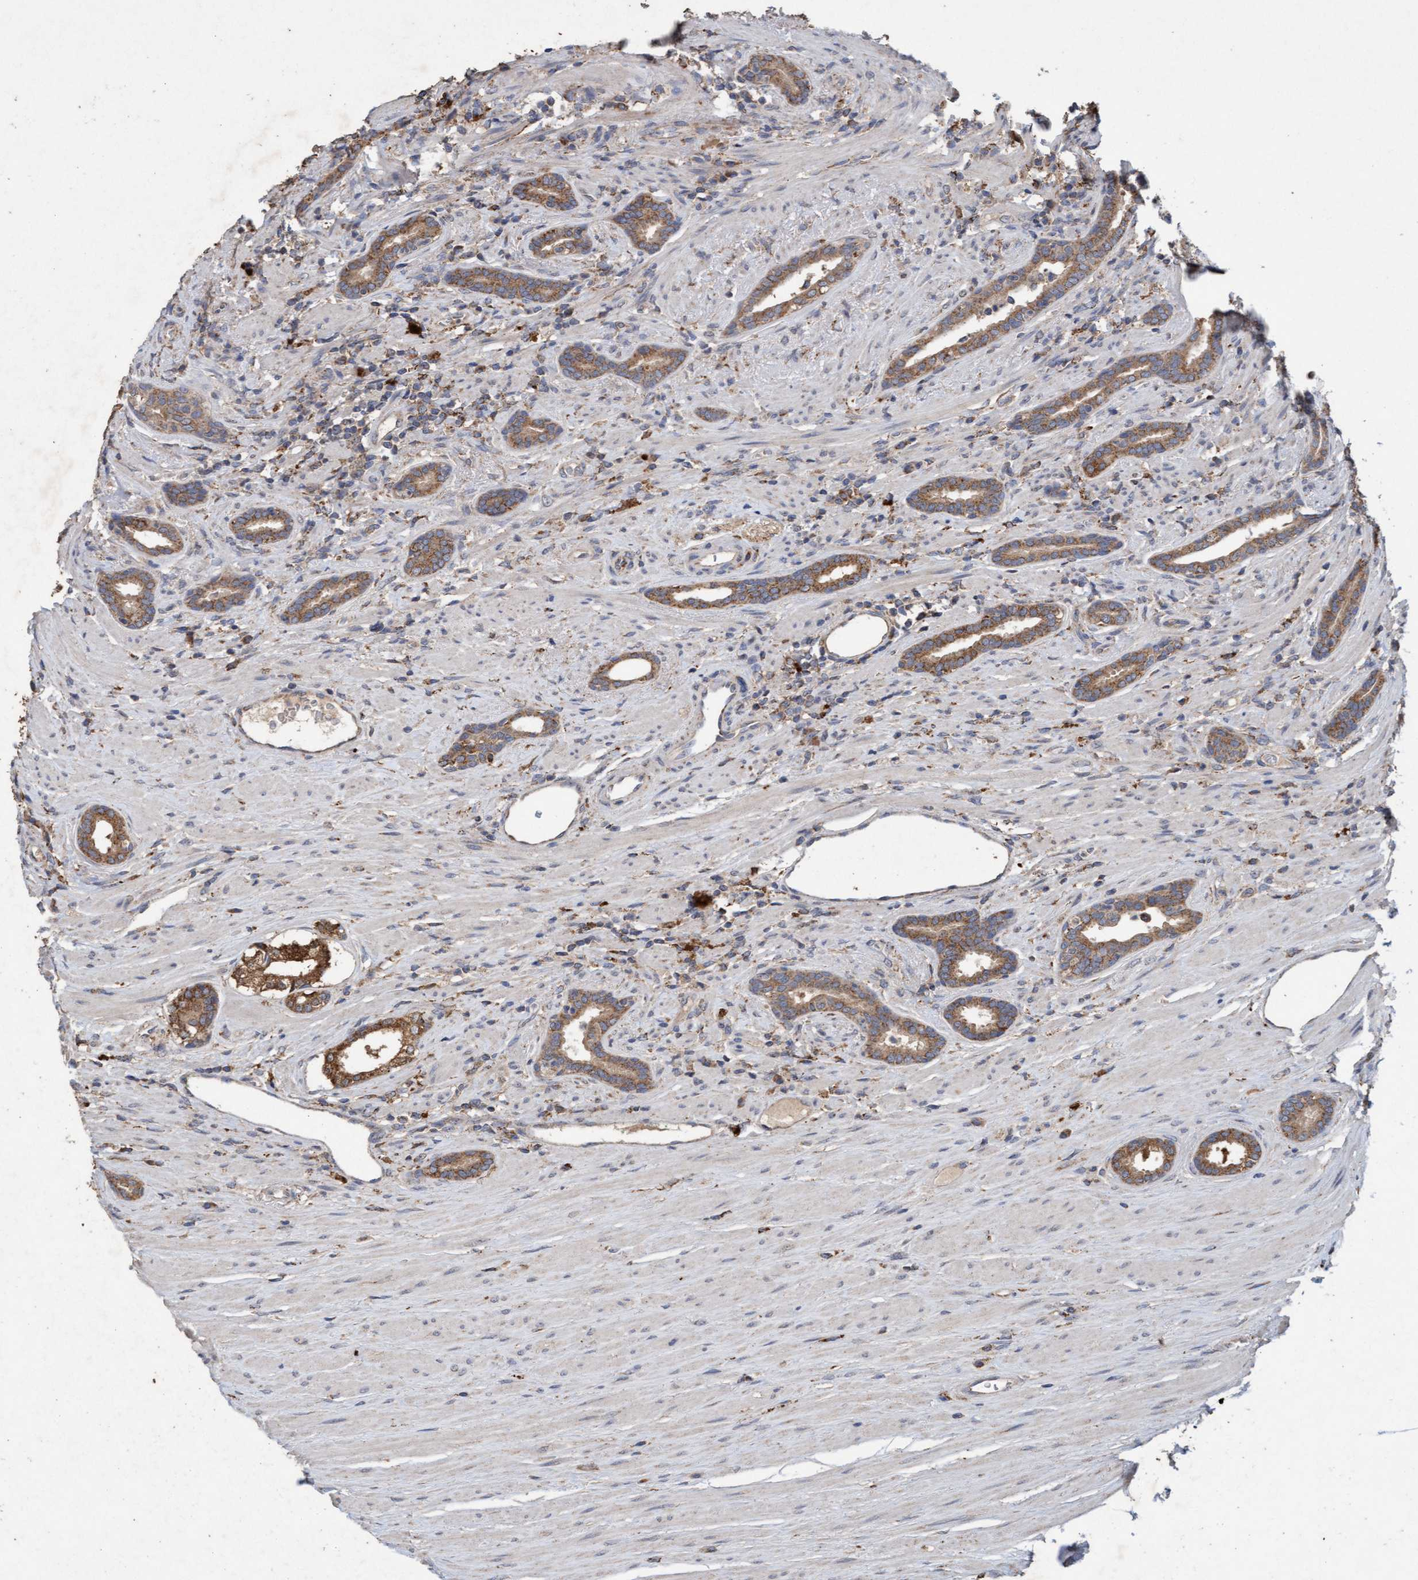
{"staining": {"intensity": "moderate", "quantity": ">75%", "location": "cytoplasmic/membranous"}, "tissue": "prostate cancer", "cell_type": "Tumor cells", "image_type": "cancer", "snomed": [{"axis": "morphology", "description": "Adenocarcinoma, High grade"}, {"axis": "topography", "description": "Prostate"}], "caption": "Immunohistochemical staining of prostate high-grade adenocarcinoma demonstrates moderate cytoplasmic/membranous protein positivity in approximately >75% of tumor cells. The protein of interest is stained brown, and the nuclei are stained in blue (DAB IHC with brightfield microscopy, high magnification).", "gene": "ATPAF2", "patient": {"sex": "male", "age": 71}}